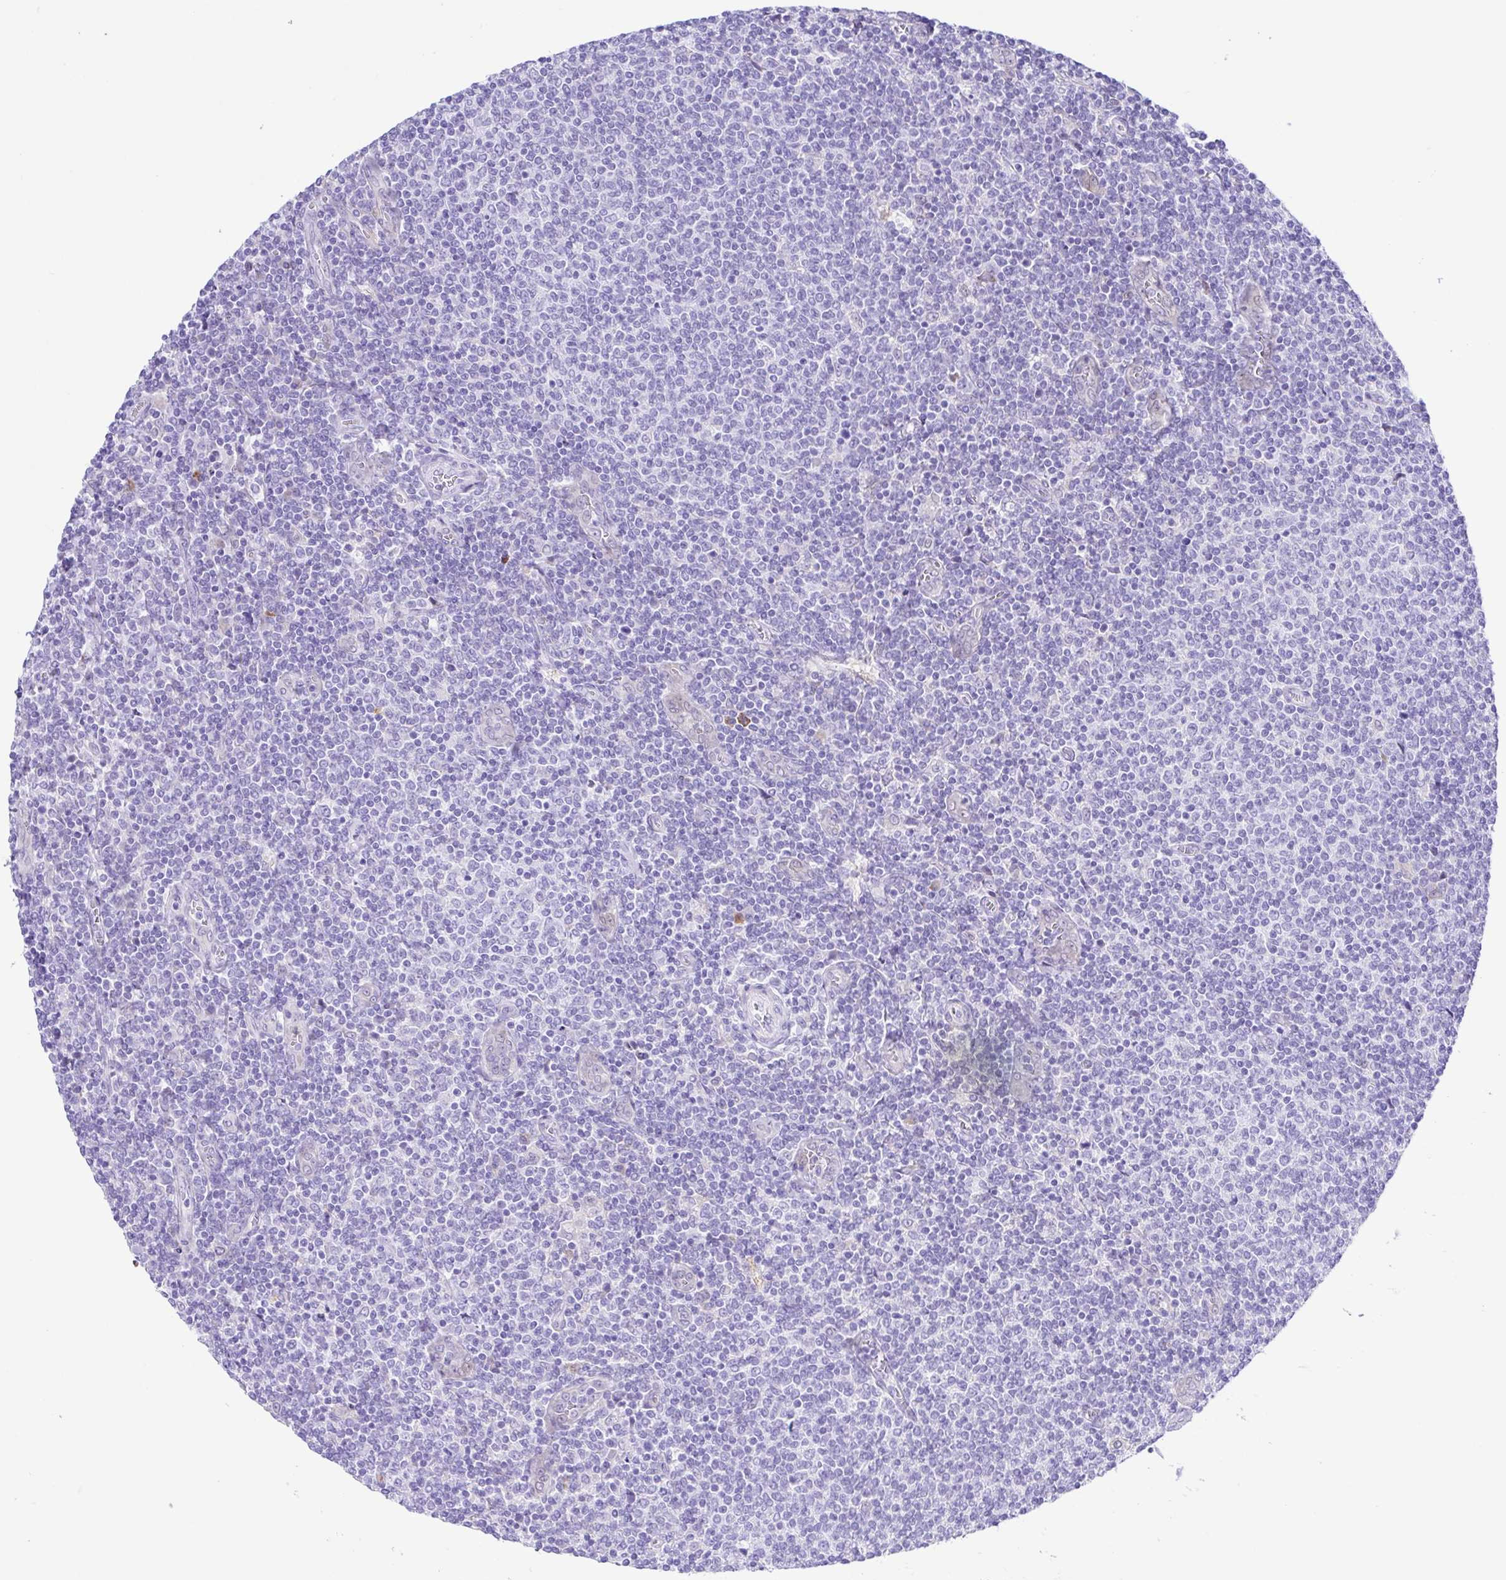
{"staining": {"intensity": "negative", "quantity": "none", "location": "none"}, "tissue": "lymphoma", "cell_type": "Tumor cells", "image_type": "cancer", "snomed": [{"axis": "morphology", "description": "Malignant lymphoma, non-Hodgkin's type, Low grade"}, {"axis": "topography", "description": "Lymph node"}], "caption": "This is a photomicrograph of IHC staining of lymphoma, which shows no staining in tumor cells. (Immunohistochemistry (ihc), brightfield microscopy, high magnification).", "gene": "GPR17", "patient": {"sex": "male", "age": 52}}